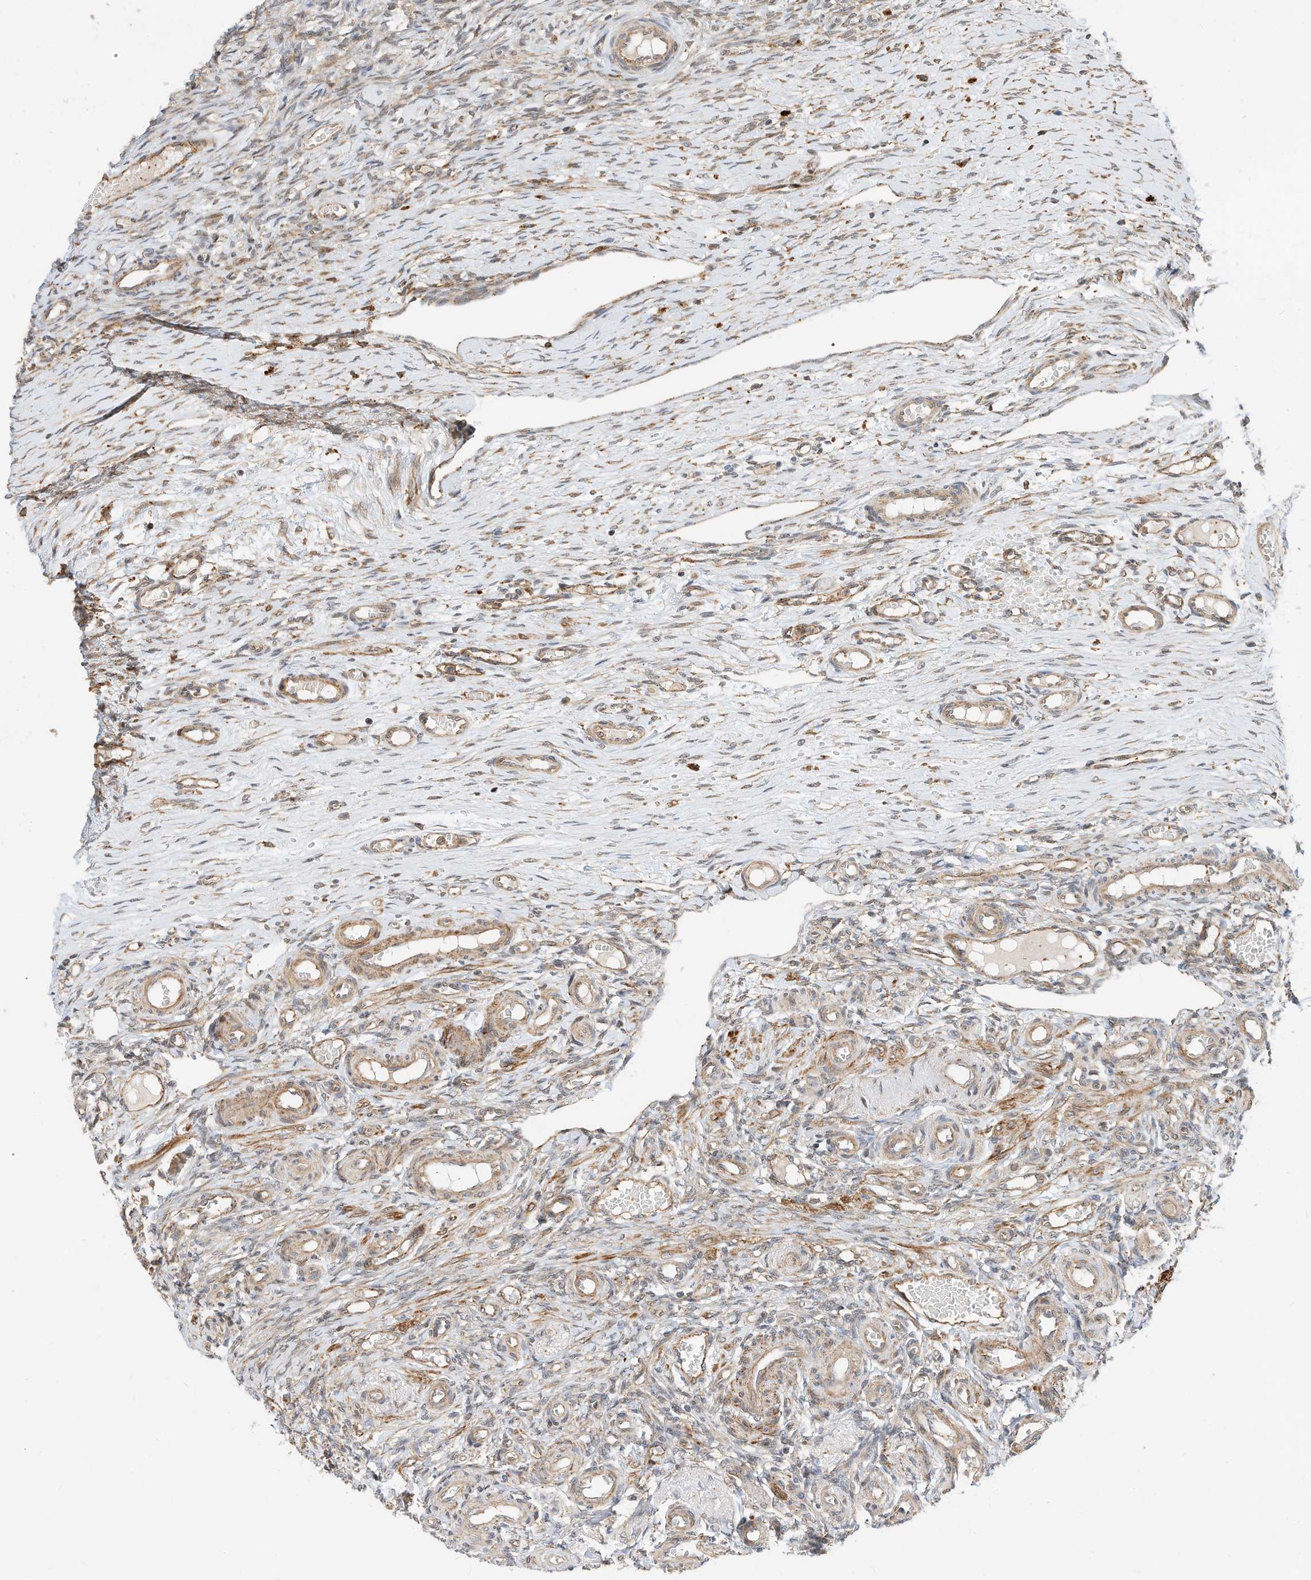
{"staining": {"intensity": "weak", "quantity": "<25%", "location": "cytoplasmic/membranous"}, "tissue": "ovary", "cell_type": "Ovarian stroma cells", "image_type": "normal", "snomed": [{"axis": "morphology", "description": "Adenocarcinoma, NOS"}, {"axis": "topography", "description": "Endometrium"}], "caption": "The micrograph displays no staining of ovarian stroma cells in normal ovary. Nuclei are stained in blue.", "gene": "CPAMD8", "patient": {"sex": "female", "age": 32}}